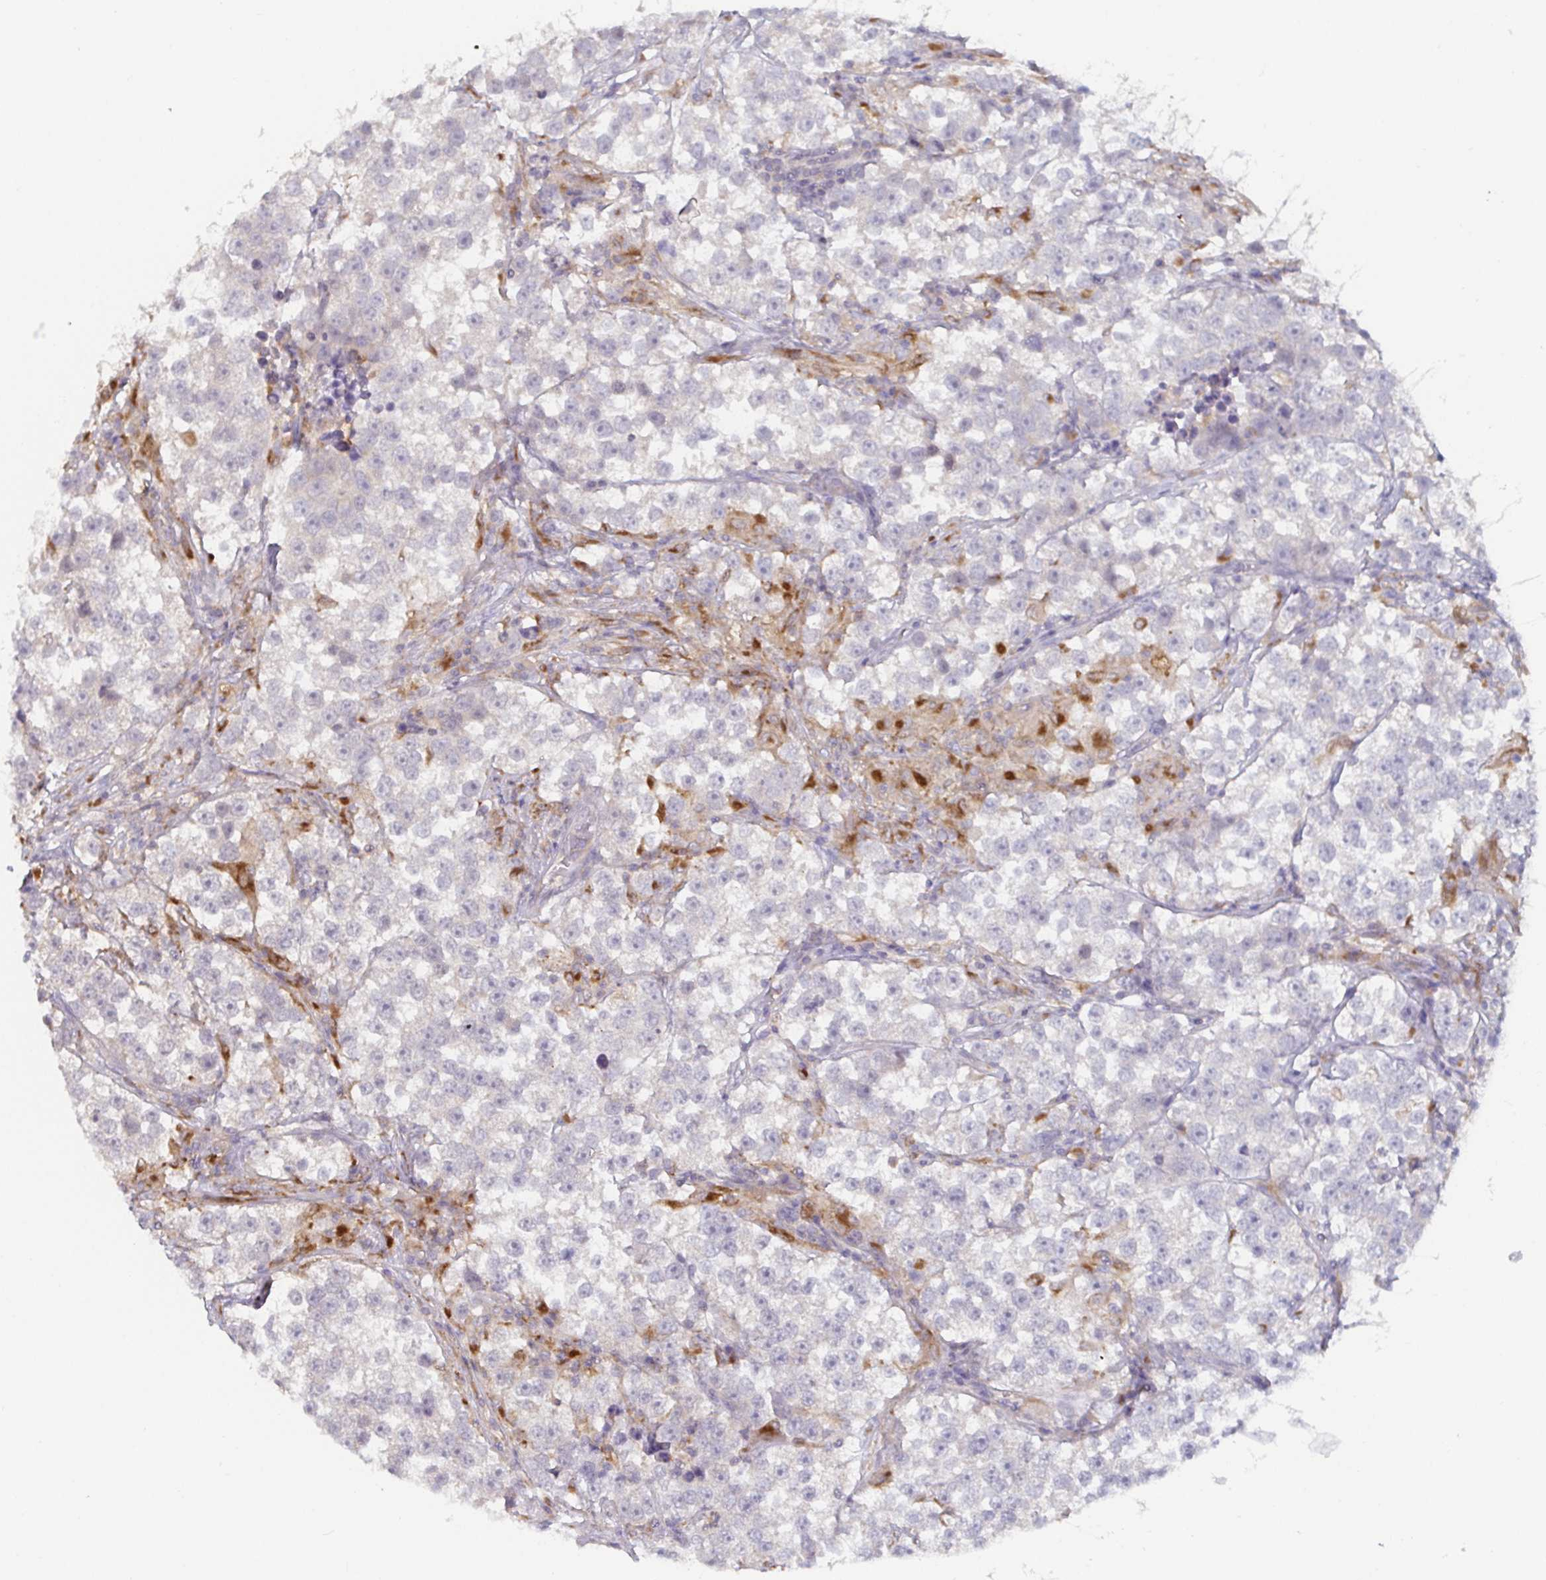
{"staining": {"intensity": "negative", "quantity": "none", "location": "none"}, "tissue": "testis cancer", "cell_type": "Tumor cells", "image_type": "cancer", "snomed": [{"axis": "morphology", "description": "Seminoma, NOS"}, {"axis": "topography", "description": "Testis"}], "caption": "This image is of testis cancer (seminoma) stained with immunohistochemistry (IHC) to label a protein in brown with the nuclei are counter-stained blue. There is no expression in tumor cells.", "gene": "CDH18", "patient": {"sex": "male", "age": 46}}